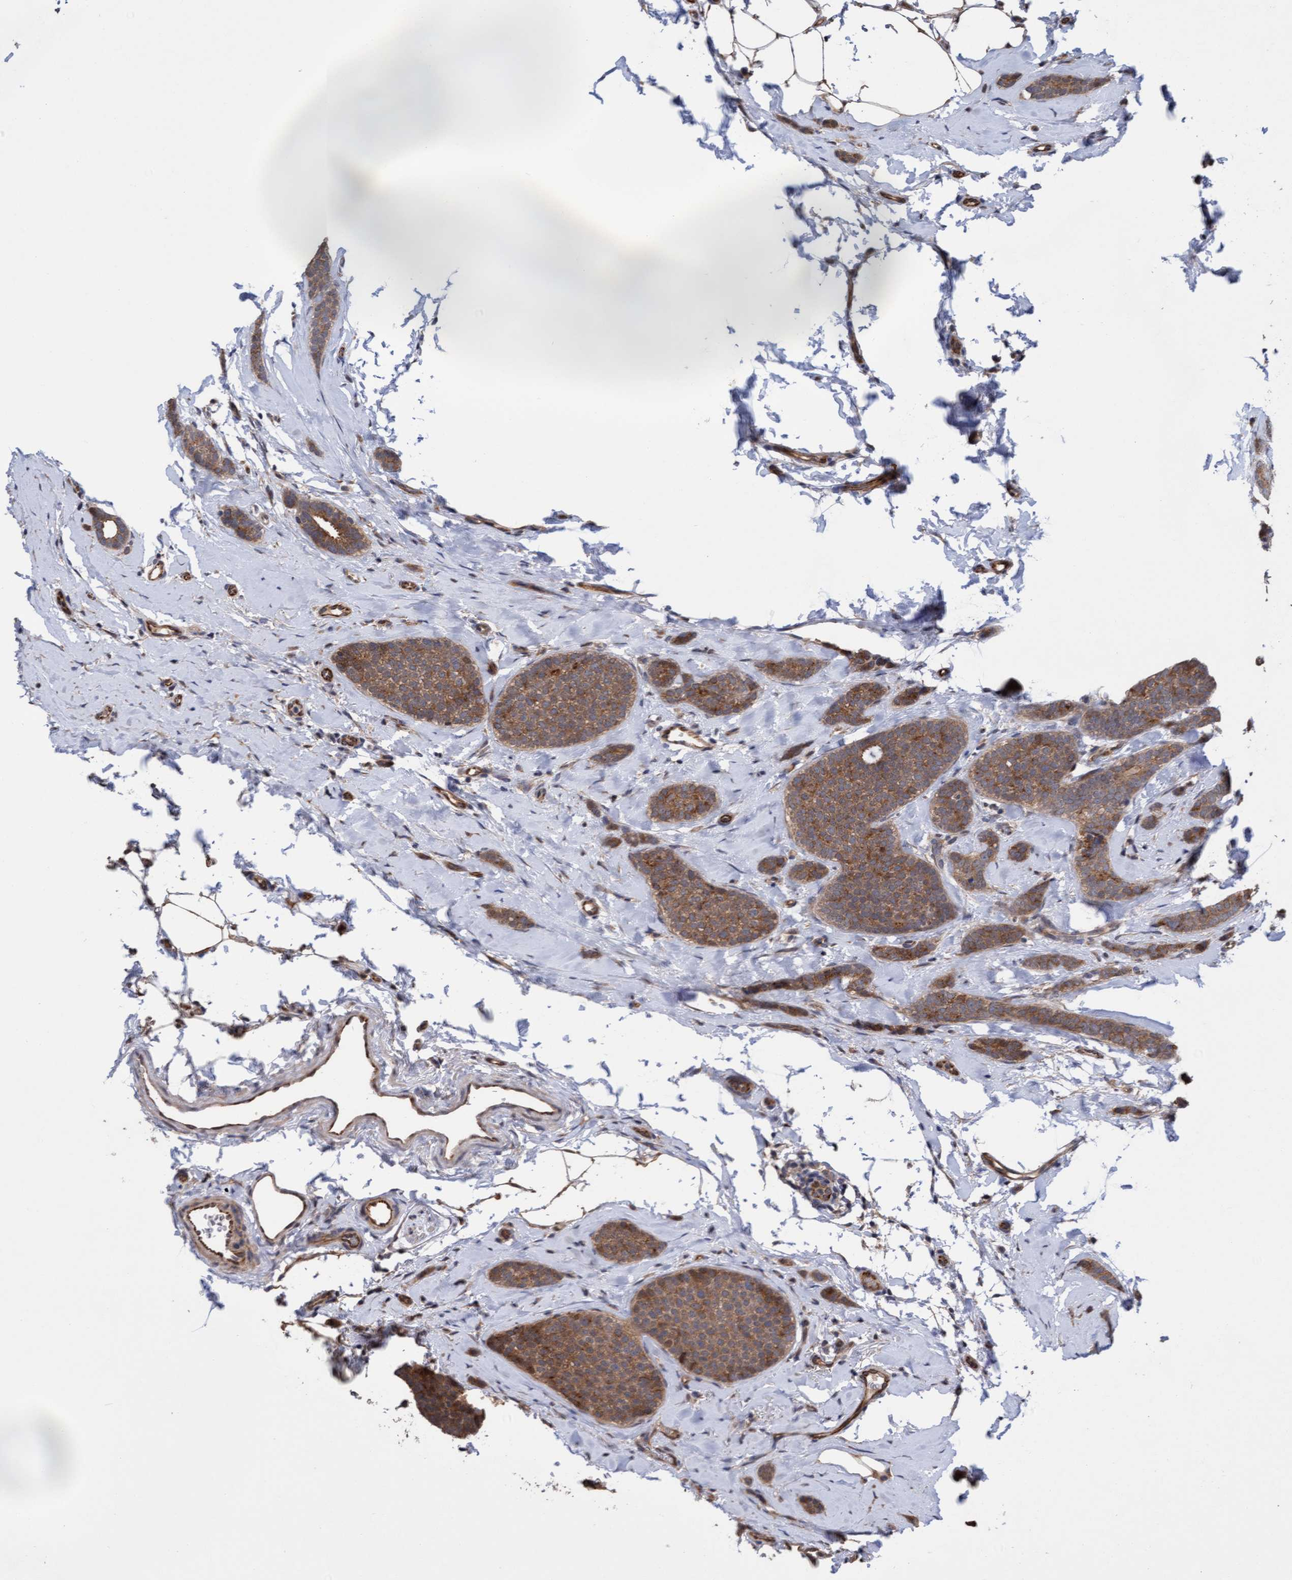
{"staining": {"intensity": "moderate", "quantity": ">75%", "location": "cytoplasmic/membranous"}, "tissue": "breast cancer", "cell_type": "Tumor cells", "image_type": "cancer", "snomed": [{"axis": "morphology", "description": "Lobular carcinoma"}, {"axis": "topography", "description": "Skin"}, {"axis": "topography", "description": "Breast"}], "caption": "A high-resolution photomicrograph shows immunohistochemistry staining of lobular carcinoma (breast), which exhibits moderate cytoplasmic/membranous positivity in approximately >75% of tumor cells.", "gene": "ITFG1", "patient": {"sex": "female", "age": 46}}